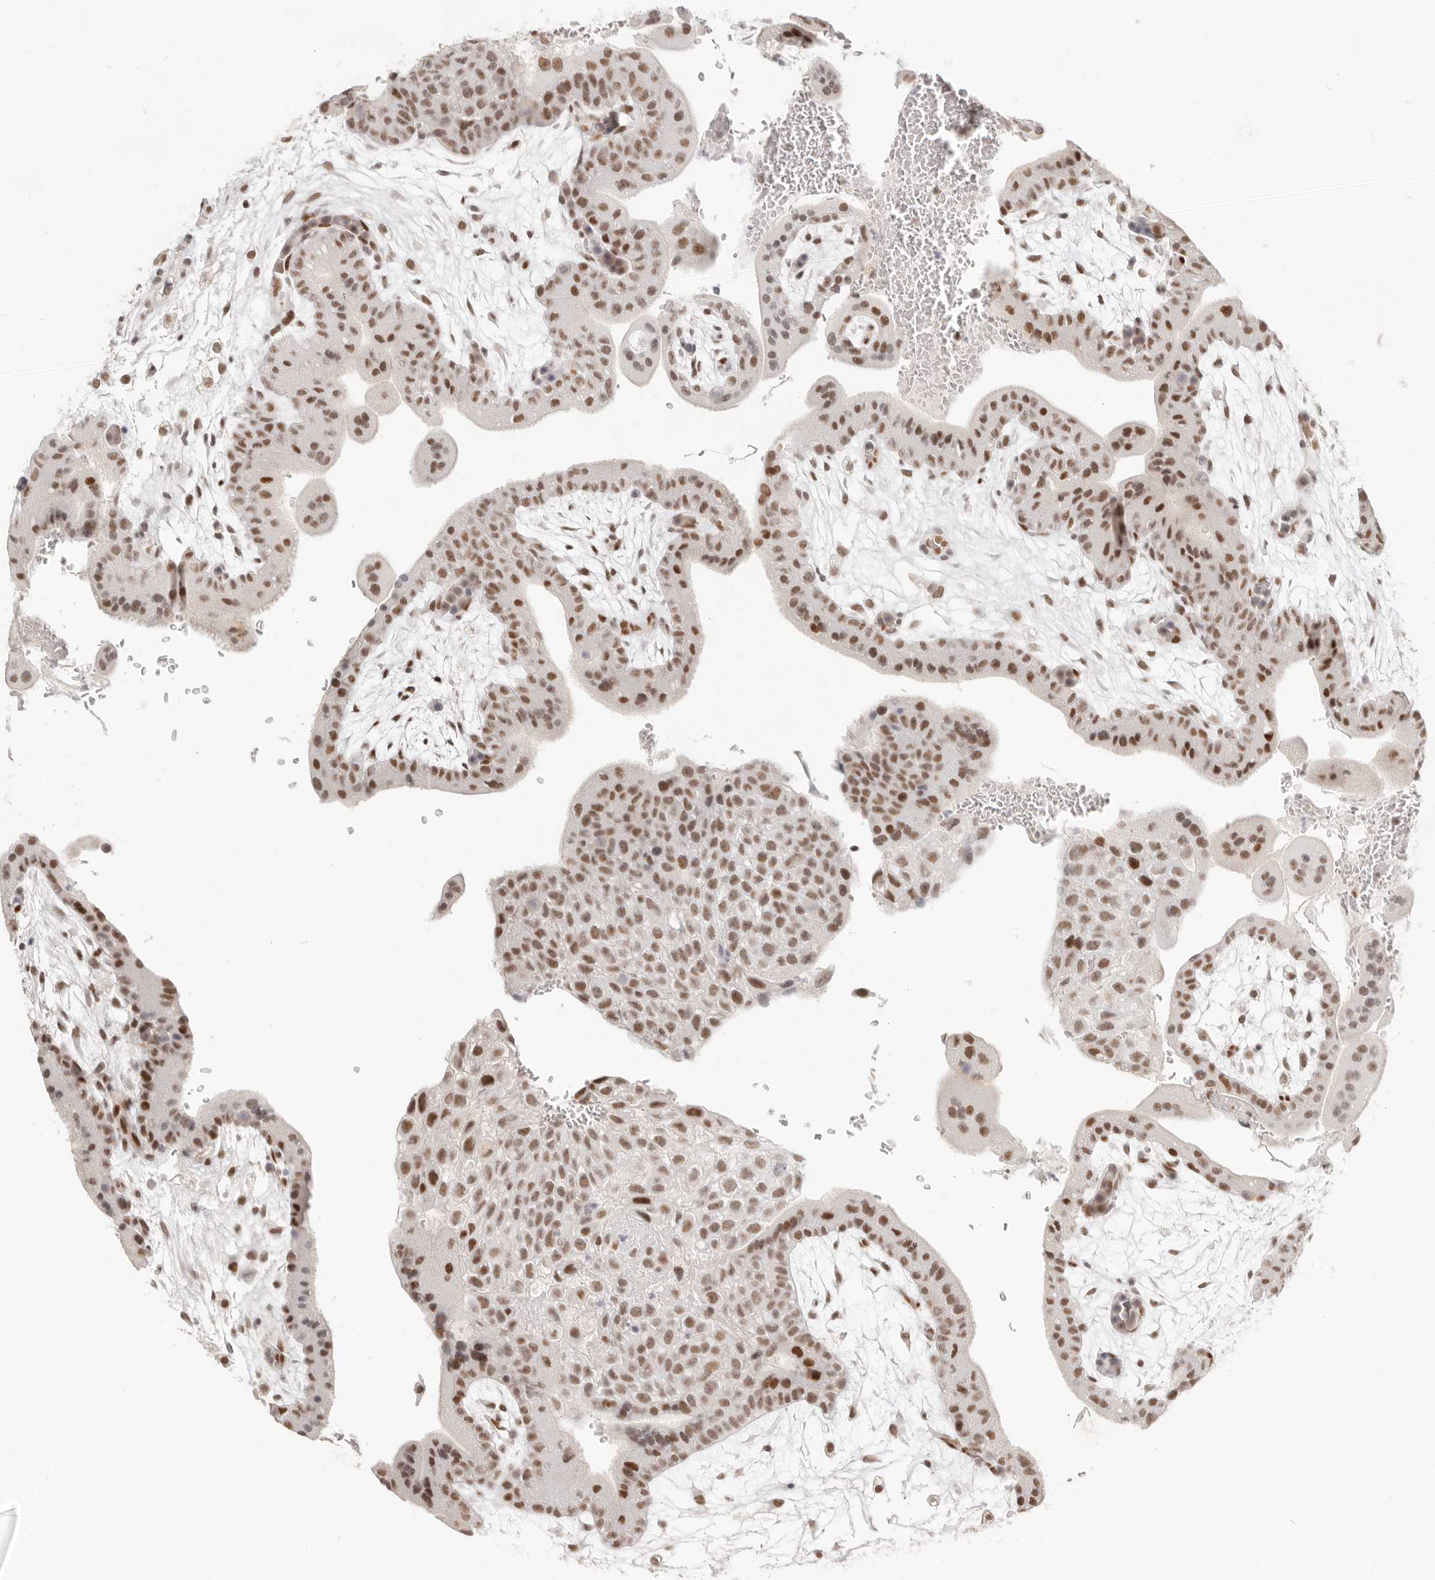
{"staining": {"intensity": "weak", "quantity": ">75%", "location": "nuclear"}, "tissue": "placenta", "cell_type": "Decidual cells", "image_type": "normal", "snomed": [{"axis": "morphology", "description": "Normal tissue, NOS"}, {"axis": "topography", "description": "Placenta"}], "caption": "Brown immunohistochemical staining in normal human placenta shows weak nuclear positivity in about >75% of decidual cells.", "gene": "GABPA", "patient": {"sex": "female", "age": 35}}